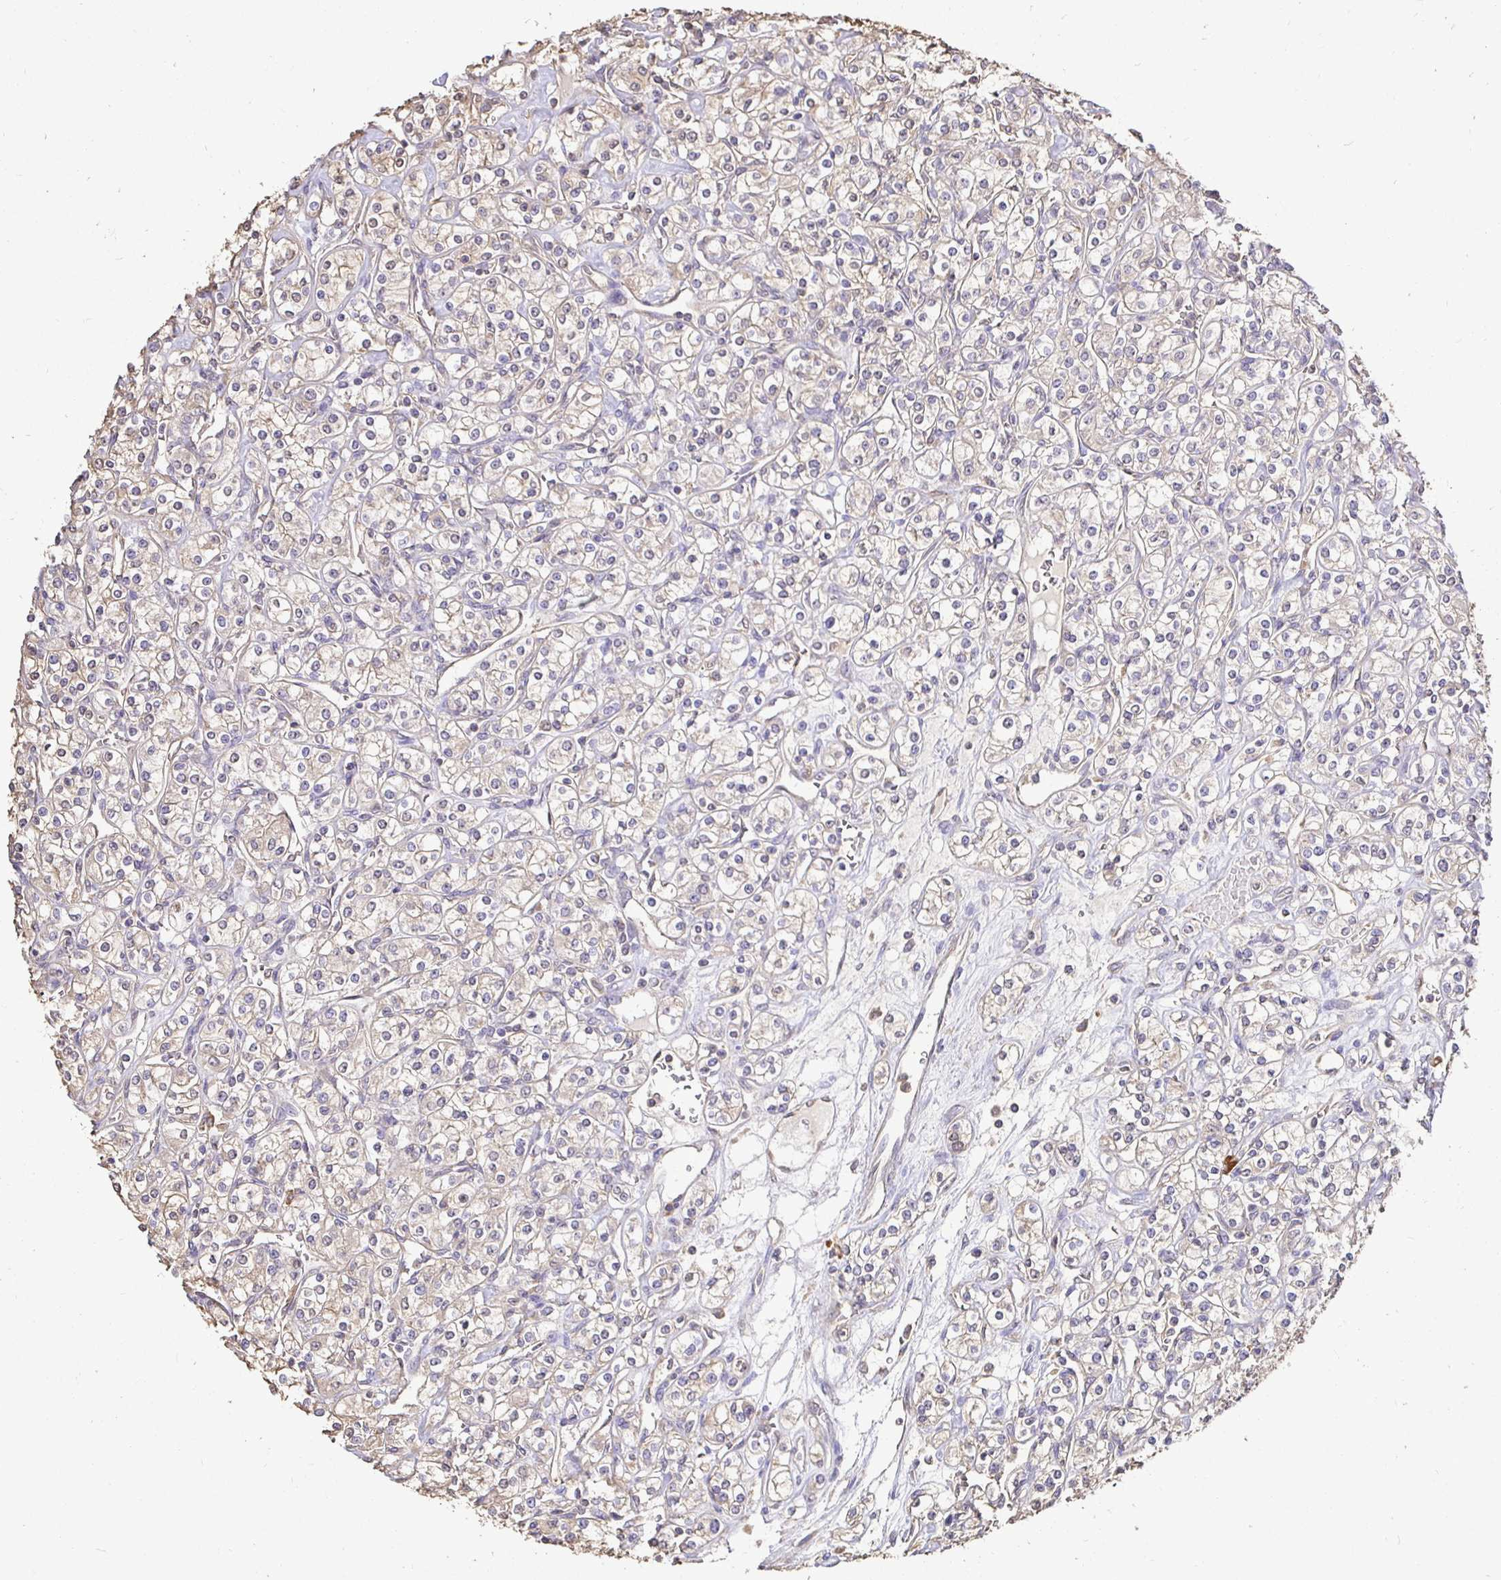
{"staining": {"intensity": "weak", "quantity": "25%-75%", "location": "cytoplasmic/membranous"}, "tissue": "renal cancer", "cell_type": "Tumor cells", "image_type": "cancer", "snomed": [{"axis": "morphology", "description": "Adenocarcinoma, NOS"}, {"axis": "topography", "description": "Kidney"}], "caption": "High-power microscopy captured an immunohistochemistry micrograph of renal cancer, revealing weak cytoplasmic/membranous expression in approximately 25%-75% of tumor cells.", "gene": "MAPK8IP3", "patient": {"sex": "male", "age": 77}}